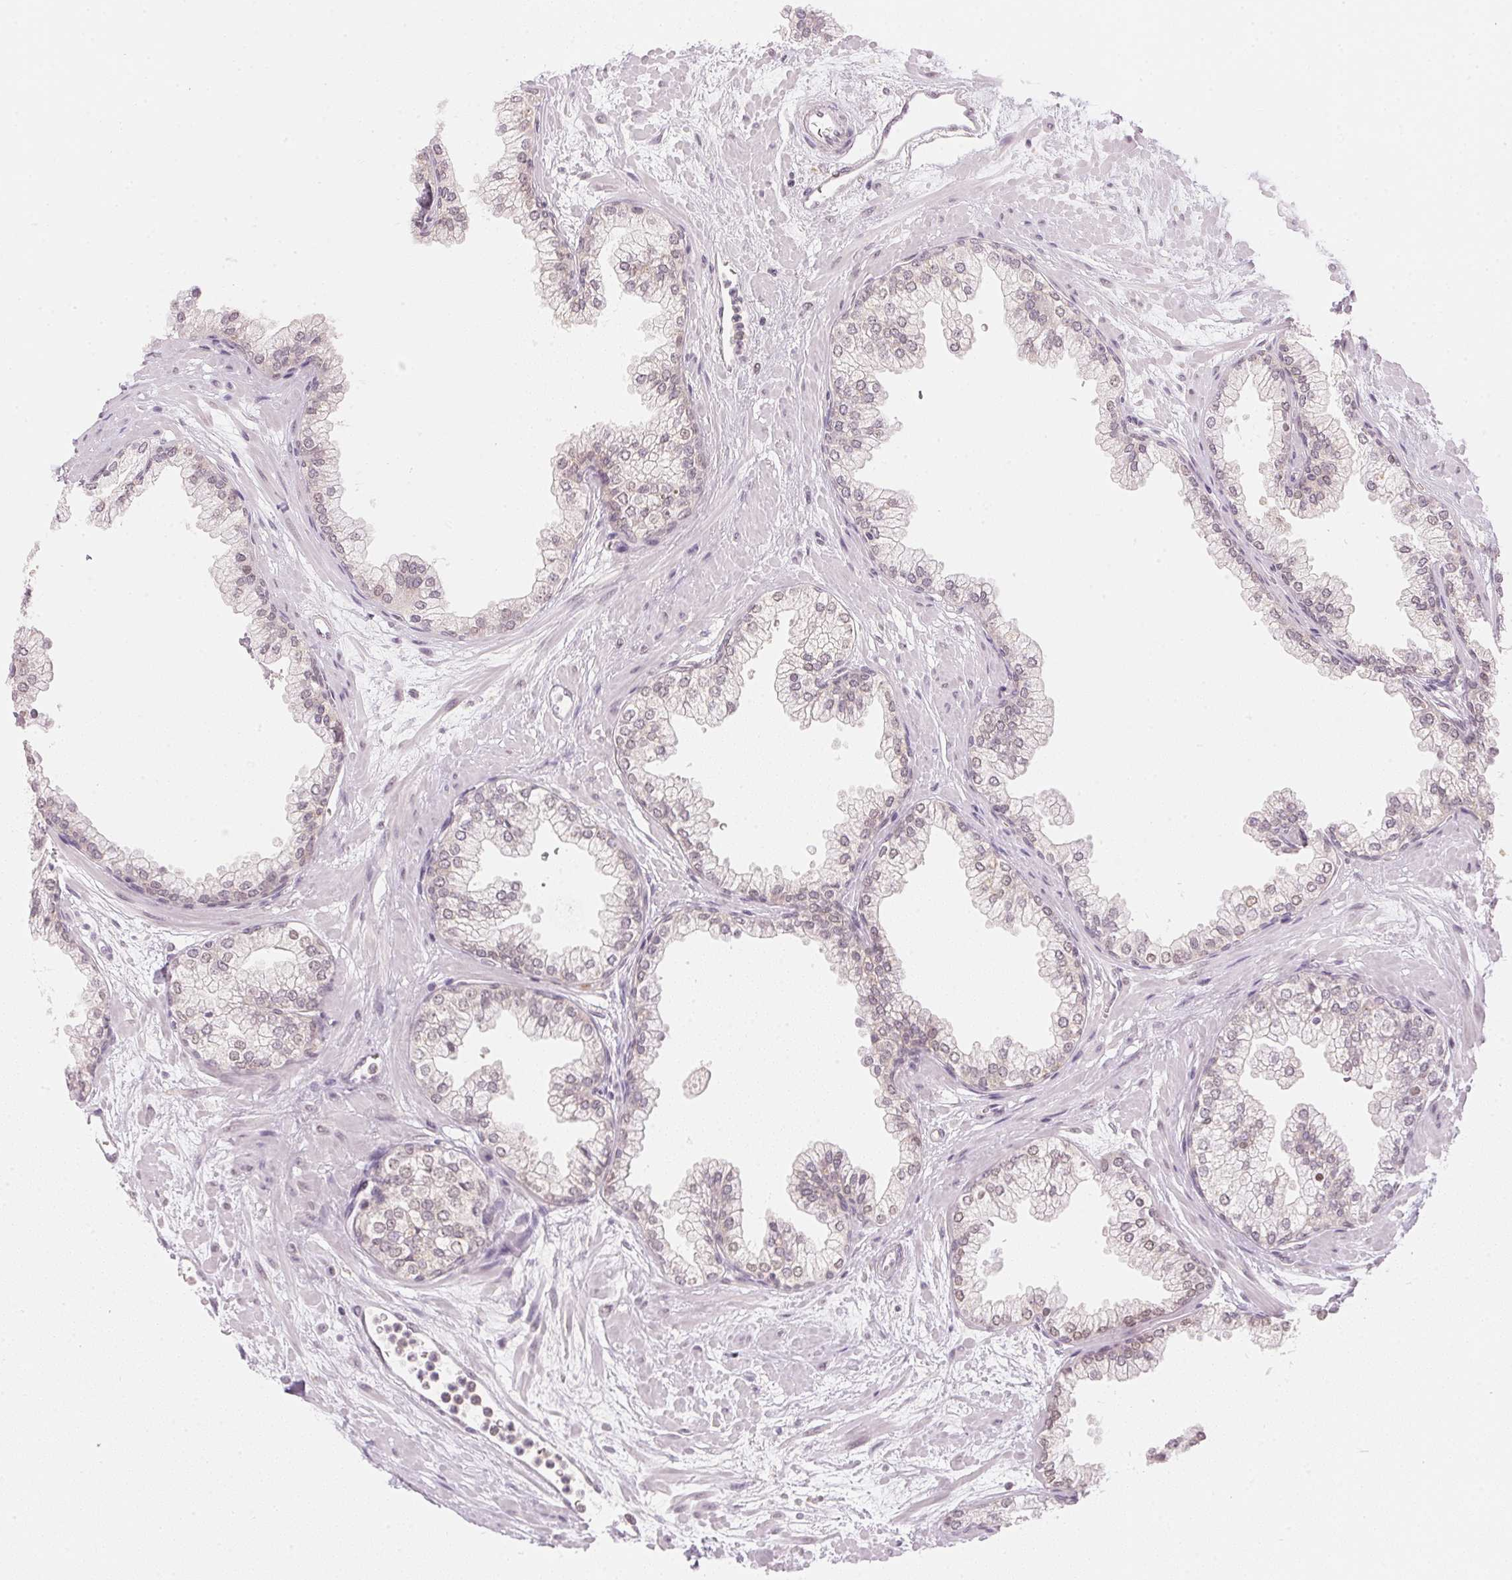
{"staining": {"intensity": "weak", "quantity": "<25%", "location": "nuclear"}, "tissue": "prostate", "cell_type": "Glandular cells", "image_type": "normal", "snomed": [{"axis": "morphology", "description": "Normal tissue, NOS"}, {"axis": "topography", "description": "Prostate"}, {"axis": "topography", "description": "Peripheral nerve tissue"}], "caption": "High power microscopy histopathology image of an immunohistochemistry micrograph of normal prostate, revealing no significant staining in glandular cells.", "gene": "KPRP", "patient": {"sex": "male", "age": 61}}